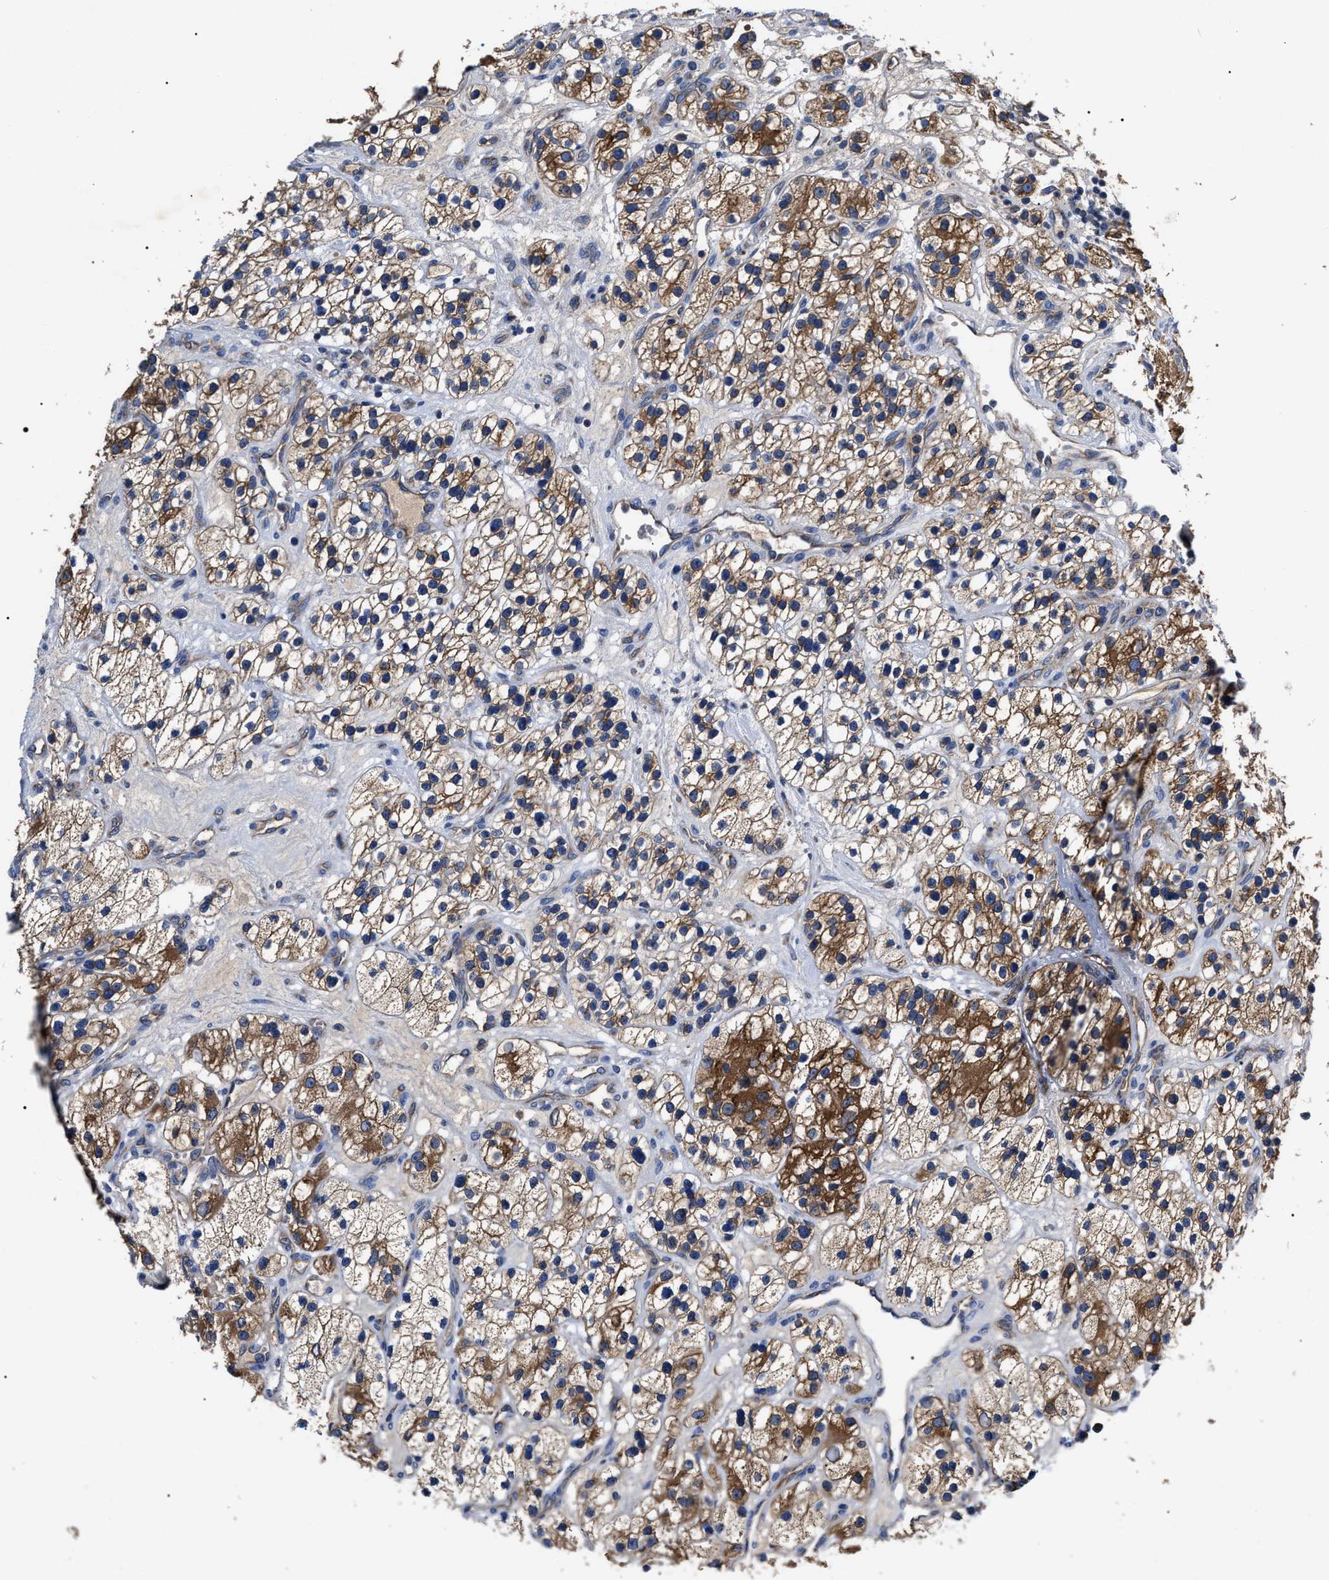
{"staining": {"intensity": "moderate", "quantity": ">75%", "location": "cytoplasmic/membranous"}, "tissue": "renal cancer", "cell_type": "Tumor cells", "image_type": "cancer", "snomed": [{"axis": "morphology", "description": "Adenocarcinoma, NOS"}, {"axis": "topography", "description": "Kidney"}], "caption": "This photomicrograph displays renal adenocarcinoma stained with immunohistochemistry to label a protein in brown. The cytoplasmic/membranous of tumor cells show moderate positivity for the protein. Nuclei are counter-stained blue.", "gene": "MACC1", "patient": {"sex": "female", "age": 57}}